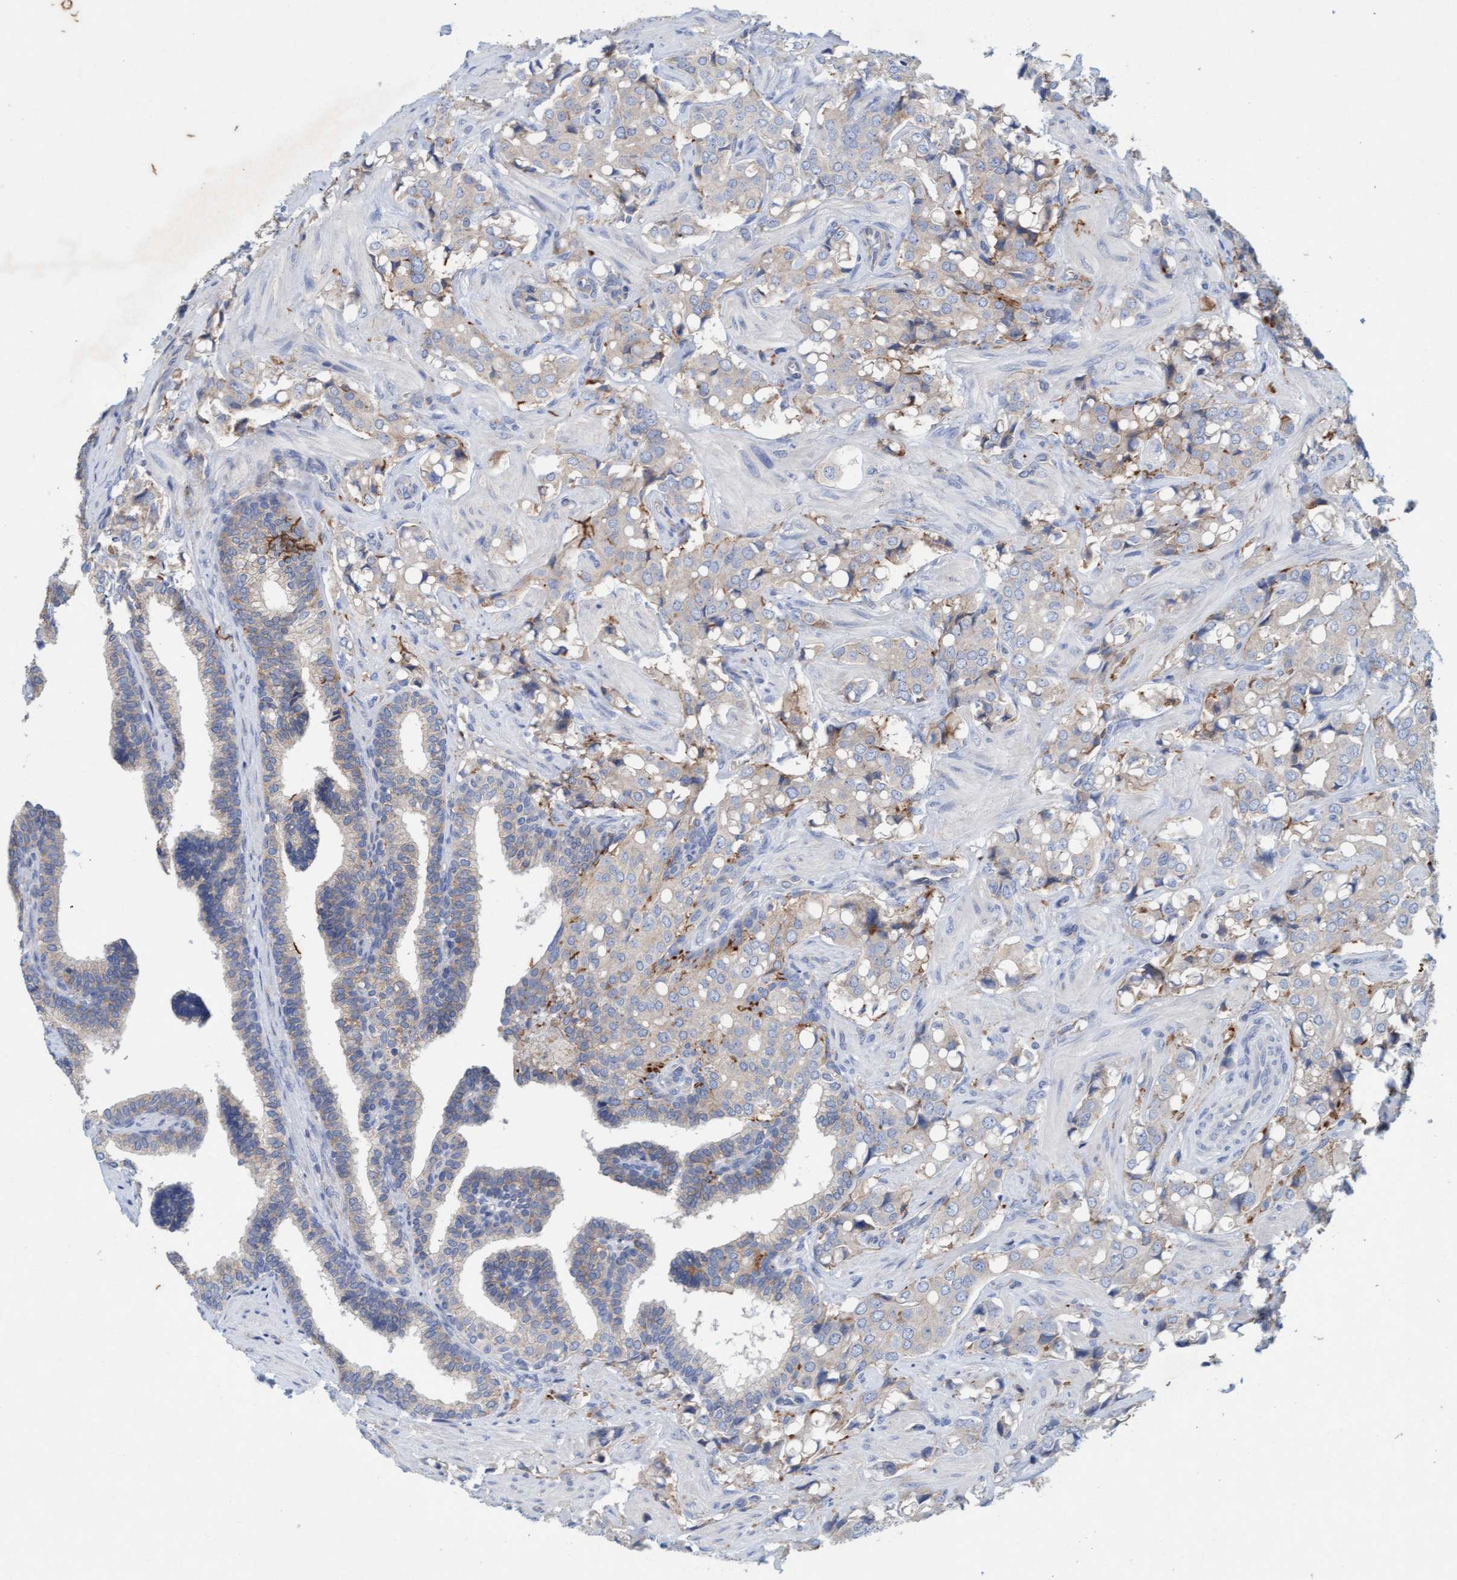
{"staining": {"intensity": "weak", "quantity": "<25%", "location": "cytoplasmic/membranous"}, "tissue": "prostate cancer", "cell_type": "Tumor cells", "image_type": "cancer", "snomed": [{"axis": "morphology", "description": "Adenocarcinoma, High grade"}, {"axis": "topography", "description": "Prostate"}], "caption": "High power microscopy image of an immunohistochemistry histopathology image of high-grade adenocarcinoma (prostate), revealing no significant staining in tumor cells. (DAB (3,3'-diaminobenzidine) IHC visualized using brightfield microscopy, high magnification).", "gene": "SIGIRR", "patient": {"sex": "male", "age": 52}}